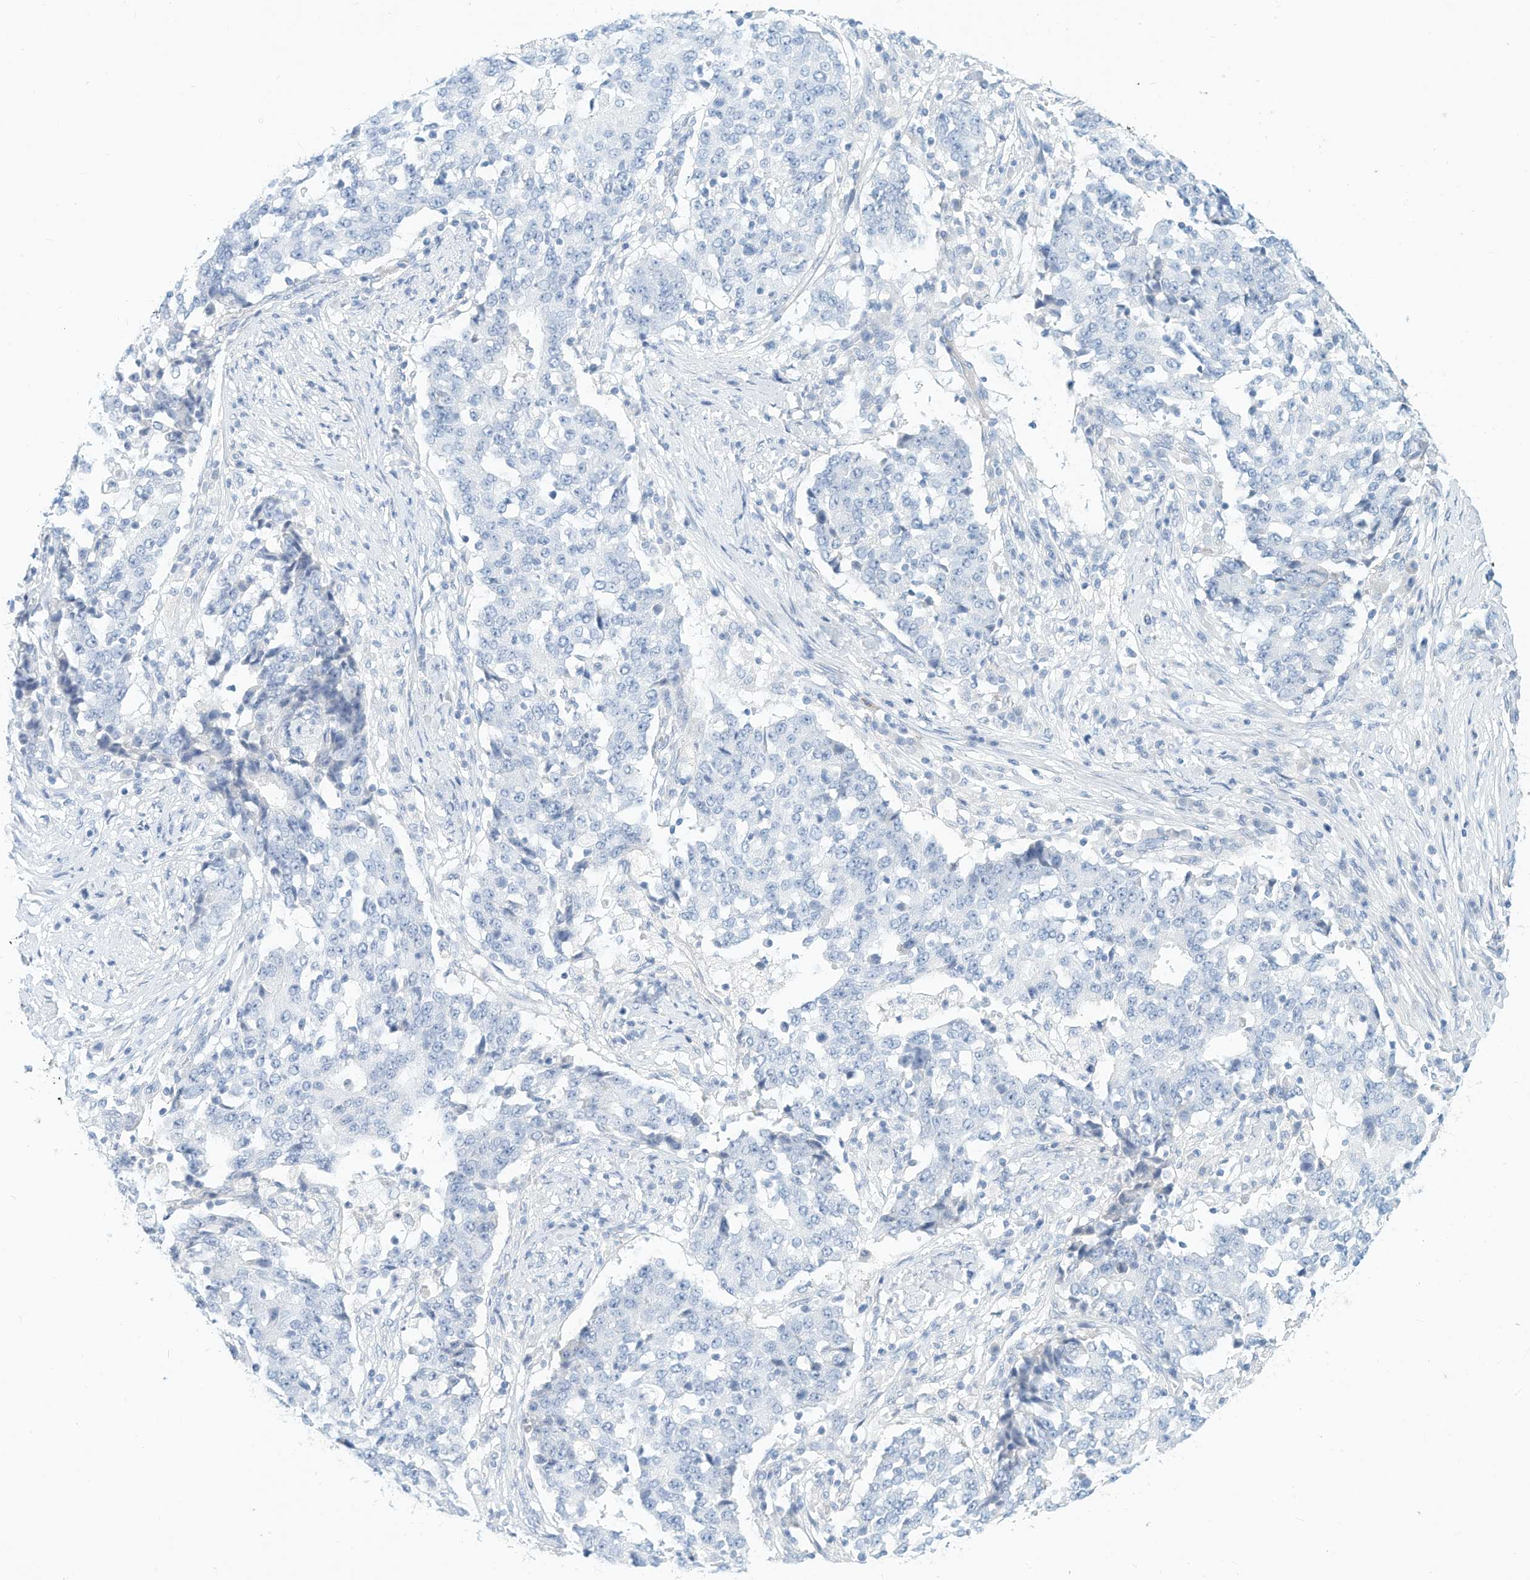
{"staining": {"intensity": "negative", "quantity": "none", "location": "none"}, "tissue": "stomach cancer", "cell_type": "Tumor cells", "image_type": "cancer", "snomed": [{"axis": "morphology", "description": "Adenocarcinoma, NOS"}, {"axis": "topography", "description": "Stomach"}], "caption": "This photomicrograph is of stomach cancer stained with immunohistochemistry (IHC) to label a protein in brown with the nuclei are counter-stained blue. There is no positivity in tumor cells. The staining is performed using DAB (3,3'-diaminobenzidine) brown chromogen with nuclei counter-stained in using hematoxylin.", "gene": "SPOCD1", "patient": {"sex": "male", "age": 59}}